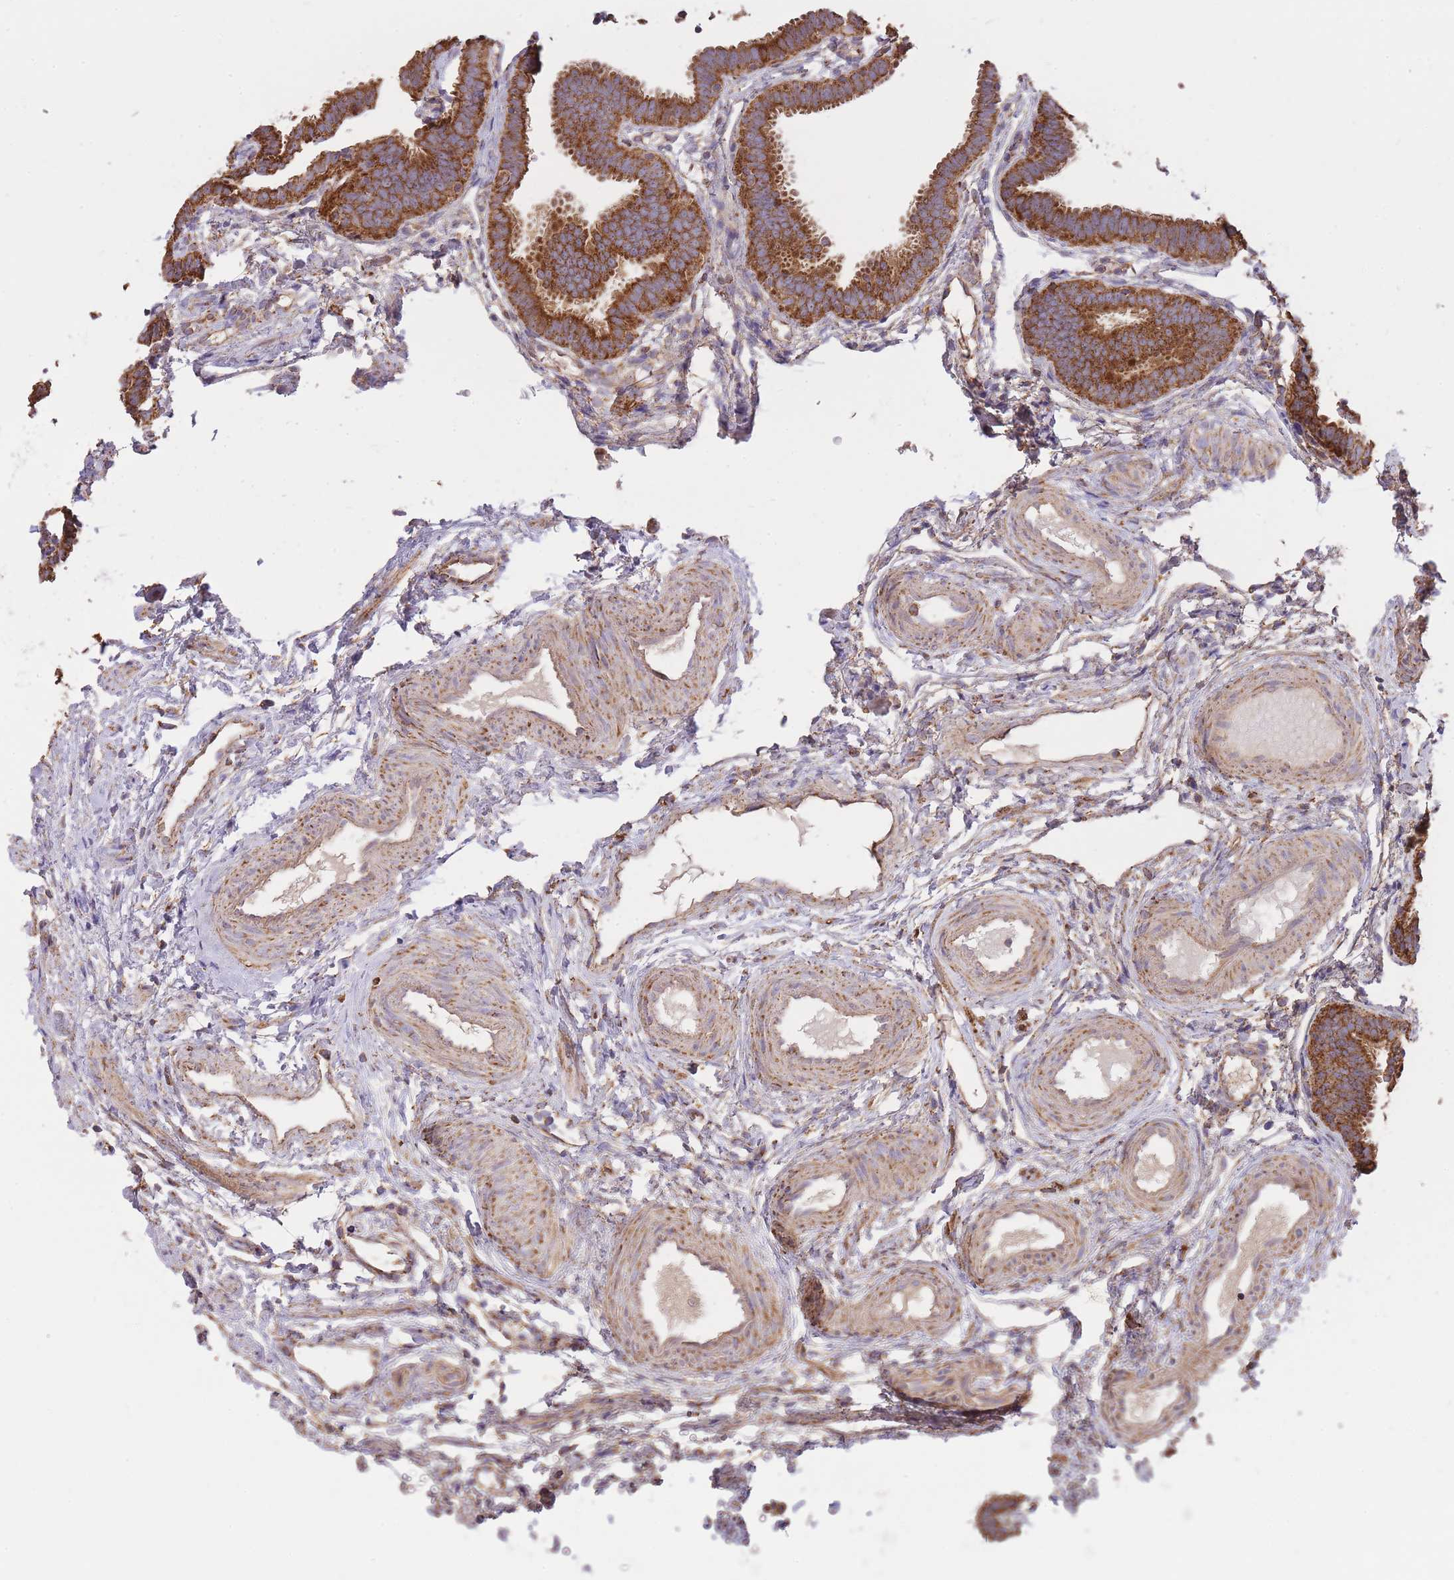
{"staining": {"intensity": "strong", "quantity": ">75%", "location": "cytoplasmic/membranous"}, "tissue": "fallopian tube", "cell_type": "Glandular cells", "image_type": "normal", "snomed": [{"axis": "morphology", "description": "Normal tissue, NOS"}, {"axis": "topography", "description": "Fallopian tube"}], "caption": "Immunohistochemistry (DAB (3,3'-diaminobenzidine)) staining of unremarkable human fallopian tube shows strong cytoplasmic/membranous protein positivity in about >75% of glandular cells. (brown staining indicates protein expression, while blue staining denotes nuclei).", "gene": "PREP", "patient": {"sex": "female", "age": 37}}